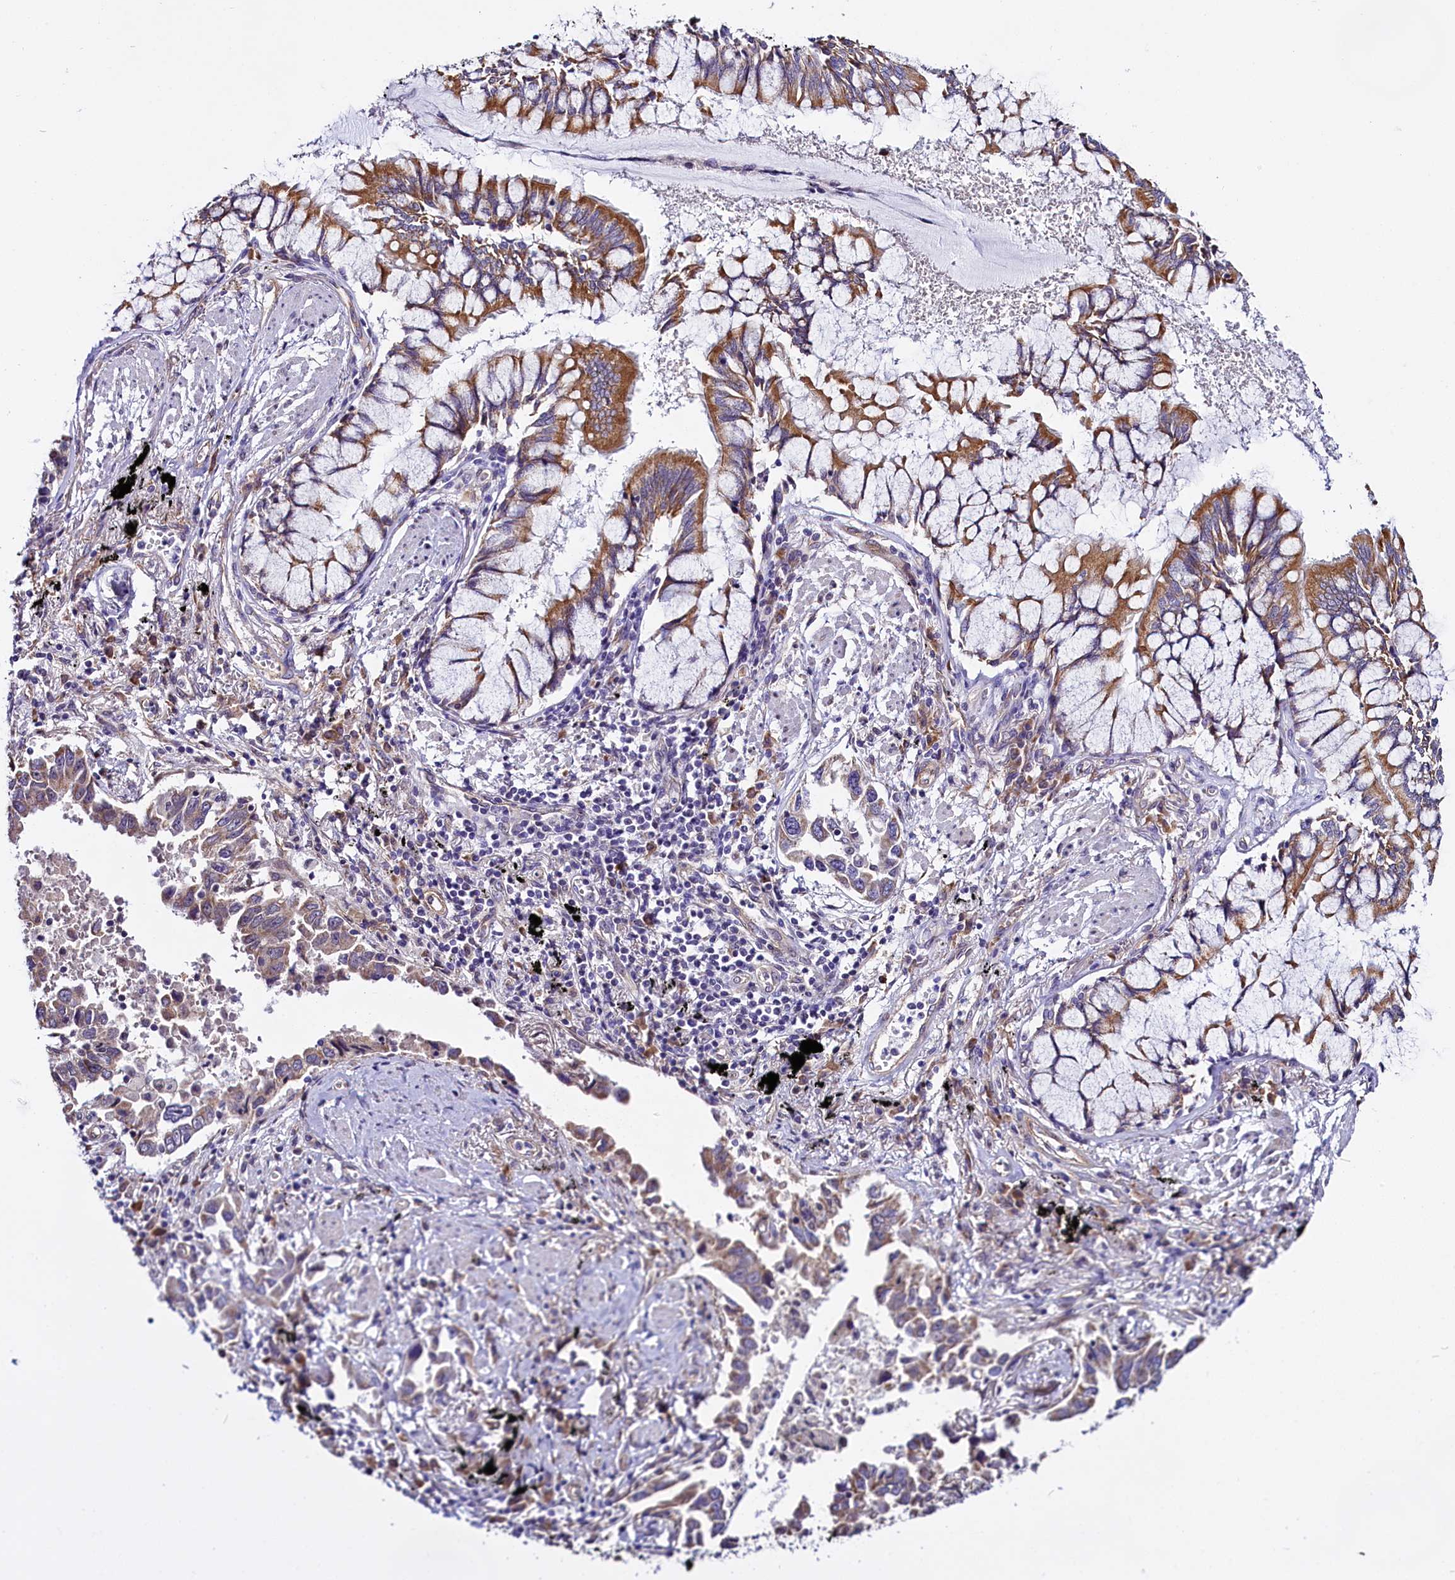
{"staining": {"intensity": "weak", "quantity": "25%-75%", "location": "cytoplasmic/membranous"}, "tissue": "lung cancer", "cell_type": "Tumor cells", "image_type": "cancer", "snomed": [{"axis": "morphology", "description": "Adenocarcinoma, NOS"}, {"axis": "topography", "description": "Lung"}], "caption": "Protein staining of lung cancer (adenocarcinoma) tissue displays weak cytoplasmic/membranous expression in about 25%-75% of tumor cells.", "gene": "UACA", "patient": {"sex": "male", "age": 67}}